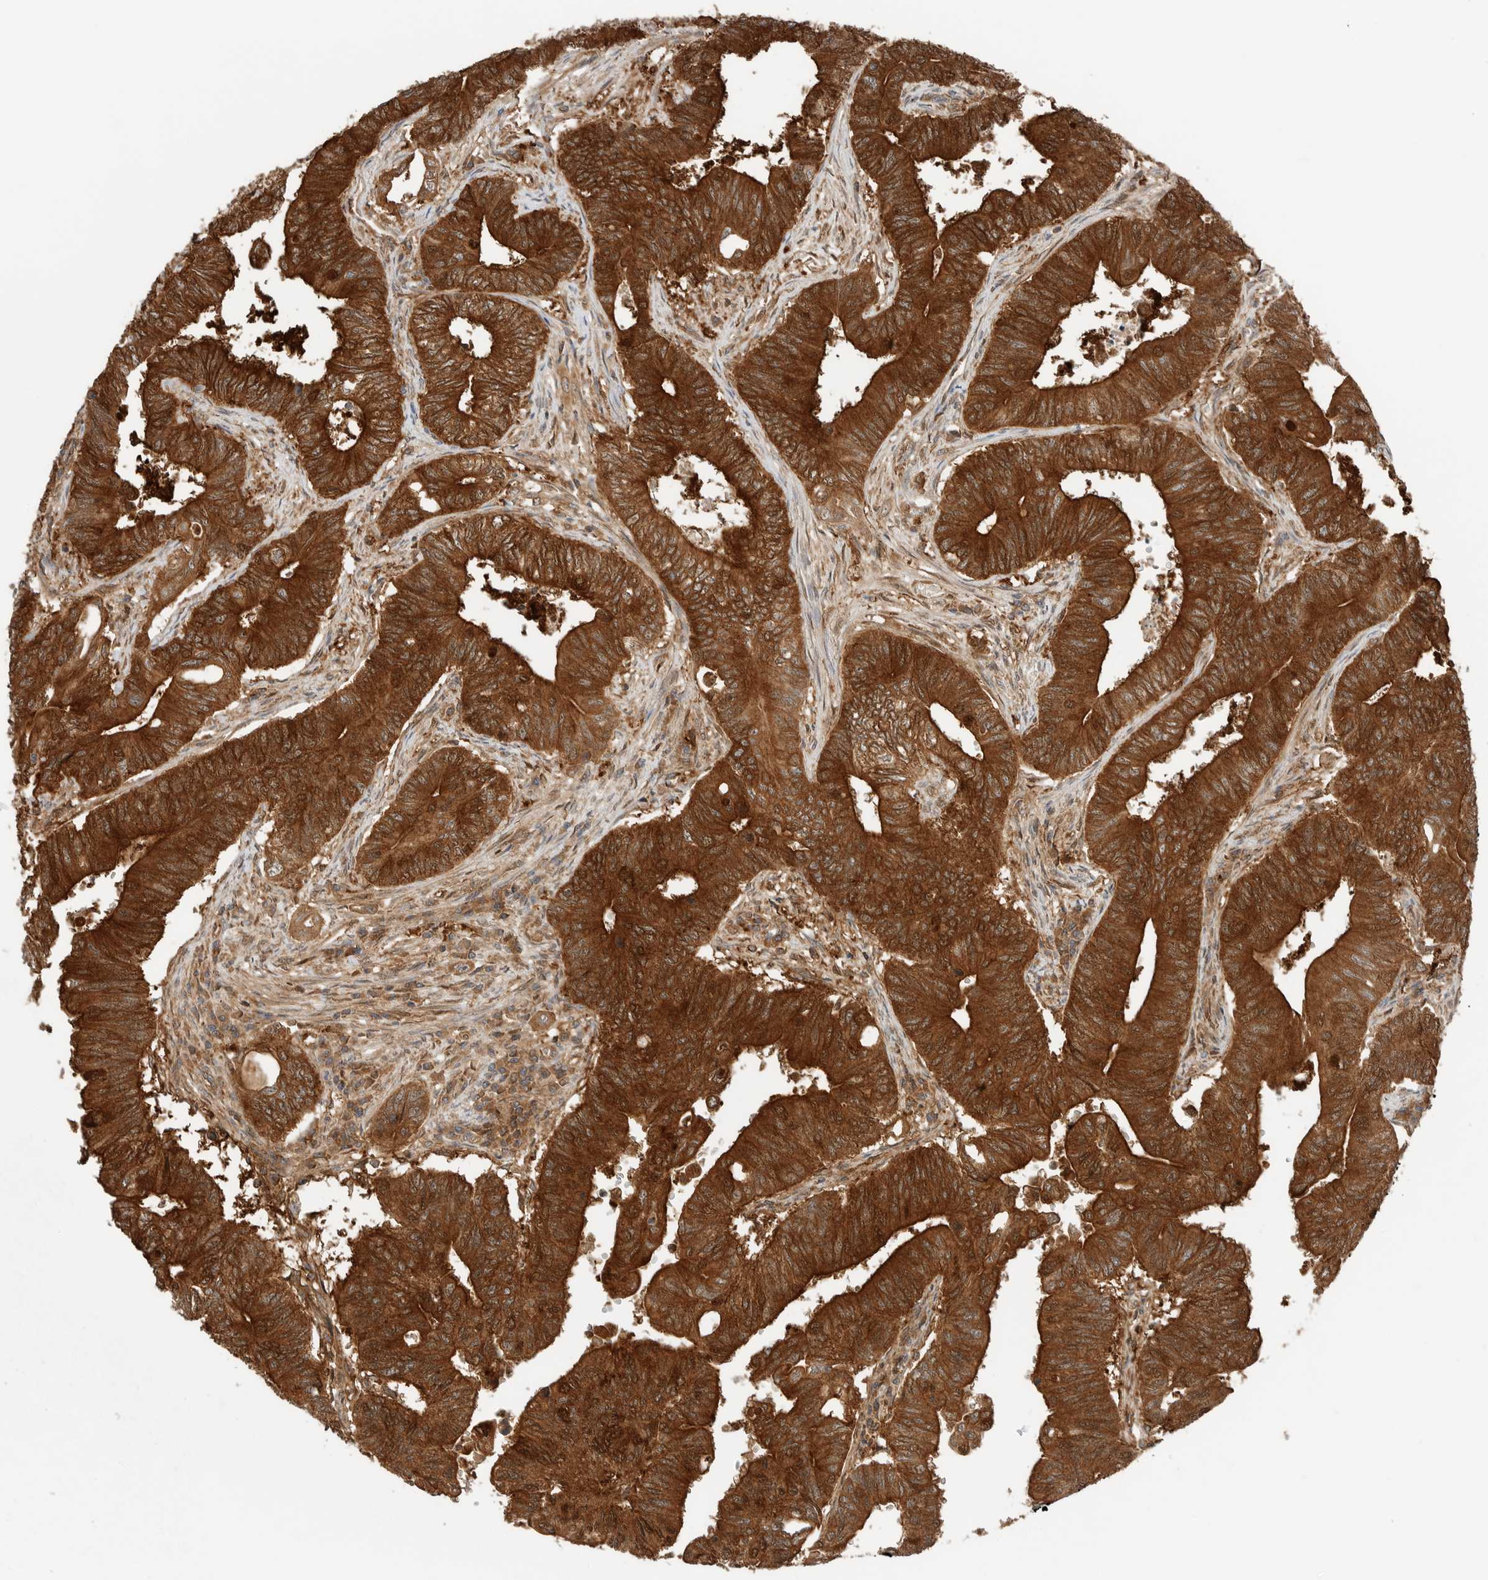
{"staining": {"intensity": "strong", "quantity": ">75%", "location": "cytoplasmic/membranous,nuclear"}, "tissue": "colorectal cancer", "cell_type": "Tumor cells", "image_type": "cancer", "snomed": [{"axis": "morphology", "description": "Adenoma, NOS"}, {"axis": "morphology", "description": "Adenocarcinoma, NOS"}, {"axis": "topography", "description": "Colon"}], "caption": "Protein positivity by immunohistochemistry (IHC) displays strong cytoplasmic/membranous and nuclear staining in approximately >75% of tumor cells in colorectal cancer.", "gene": "XPNPEP1", "patient": {"sex": "male", "age": 79}}